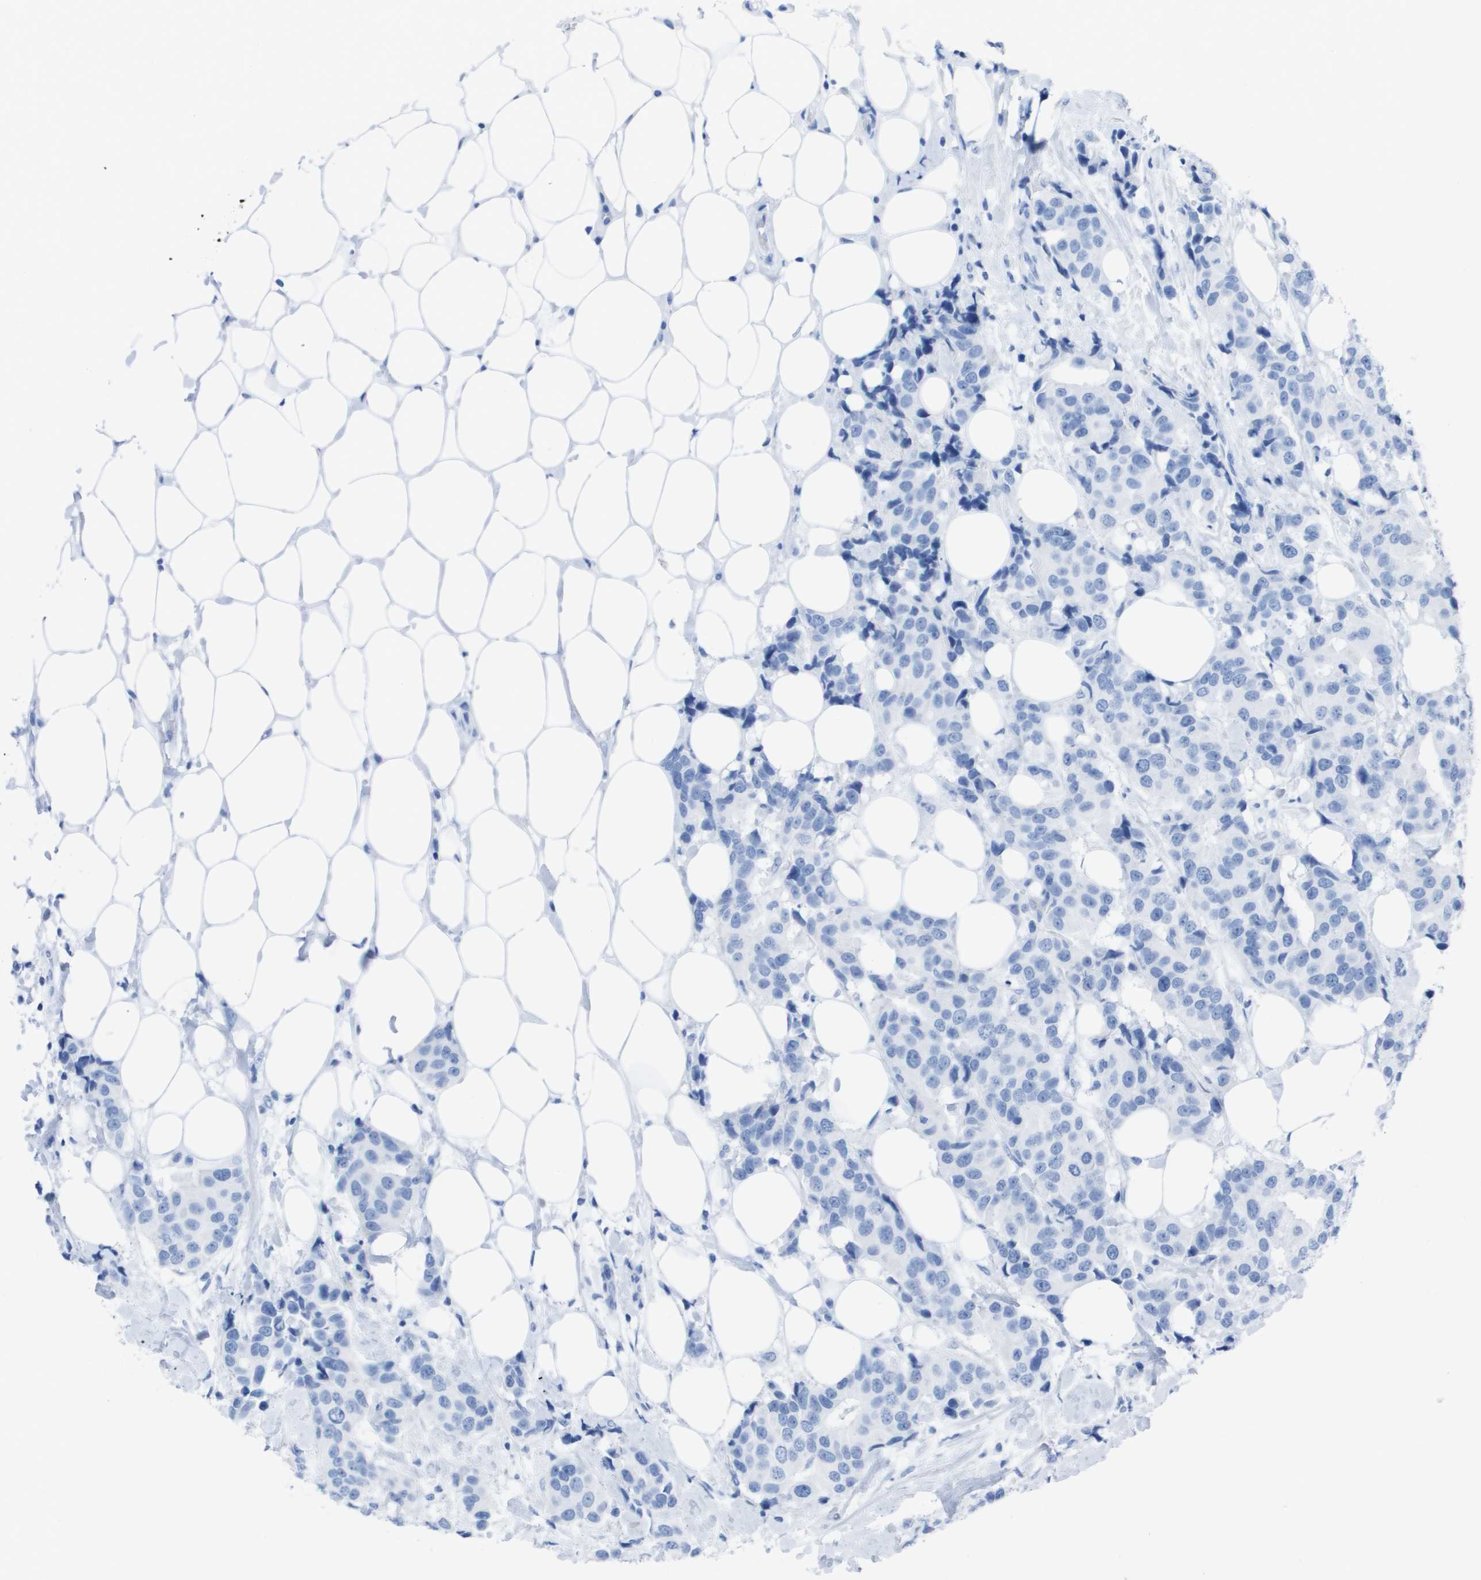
{"staining": {"intensity": "negative", "quantity": "none", "location": "none"}, "tissue": "breast cancer", "cell_type": "Tumor cells", "image_type": "cancer", "snomed": [{"axis": "morphology", "description": "Normal tissue, NOS"}, {"axis": "morphology", "description": "Duct carcinoma"}, {"axis": "topography", "description": "Breast"}], "caption": "Immunohistochemistry histopathology image of invasive ductal carcinoma (breast) stained for a protein (brown), which shows no positivity in tumor cells. (DAB immunohistochemistry (IHC), high magnification).", "gene": "KCNA3", "patient": {"sex": "female", "age": 39}}